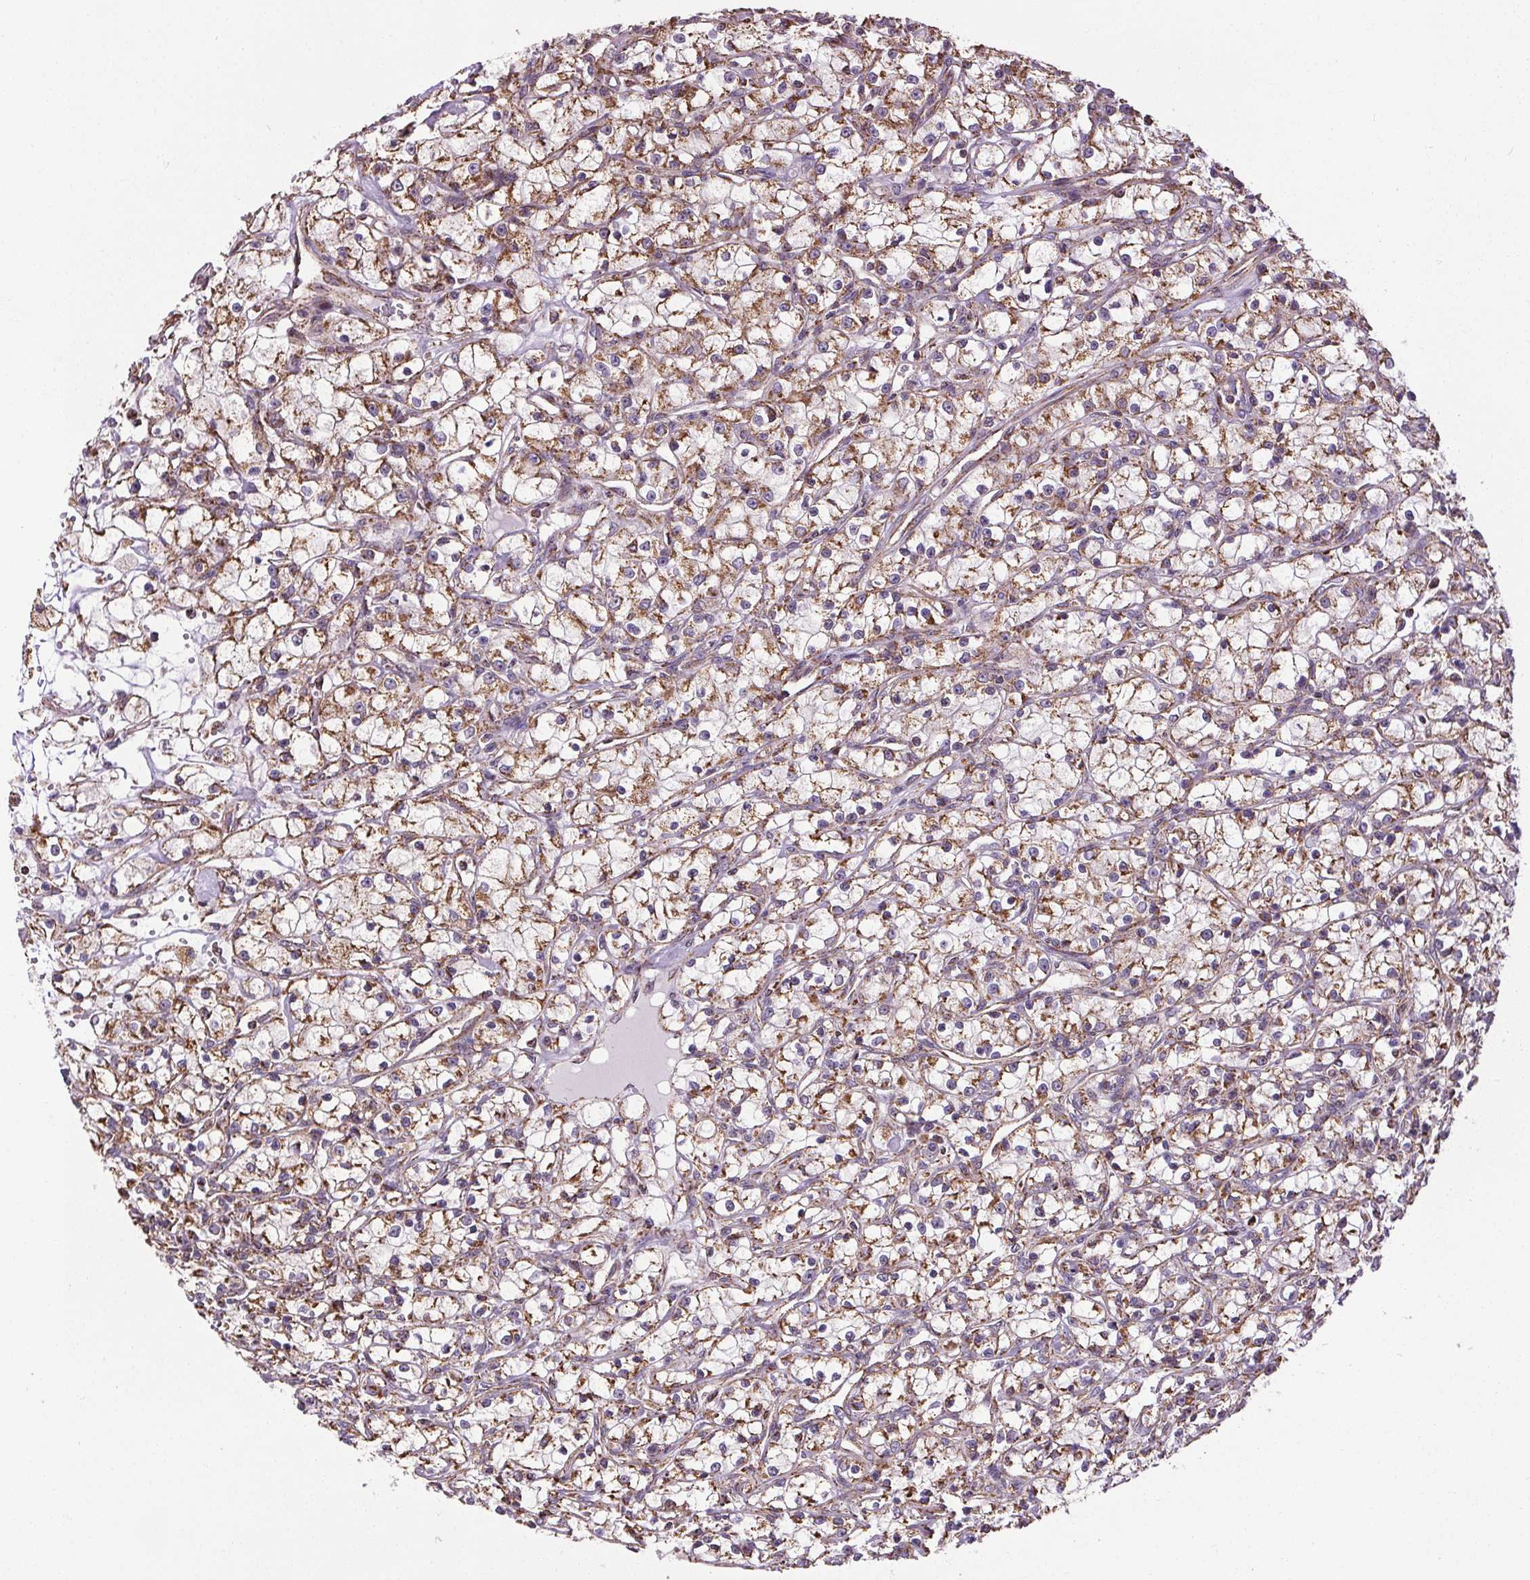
{"staining": {"intensity": "moderate", "quantity": "25%-75%", "location": "cytoplasmic/membranous"}, "tissue": "renal cancer", "cell_type": "Tumor cells", "image_type": "cancer", "snomed": [{"axis": "morphology", "description": "Adenocarcinoma, NOS"}, {"axis": "topography", "description": "Kidney"}], "caption": "IHC staining of renal cancer (adenocarcinoma), which shows medium levels of moderate cytoplasmic/membranous expression in approximately 25%-75% of tumor cells indicating moderate cytoplasmic/membranous protein staining. The staining was performed using DAB (3,3'-diaminobenzidine) (brown) for protein detection and nuclei were counterstained in hematoxylin (blue).", "gene": "ZNF548", "patient": {"sex": "female", "age": 59}}